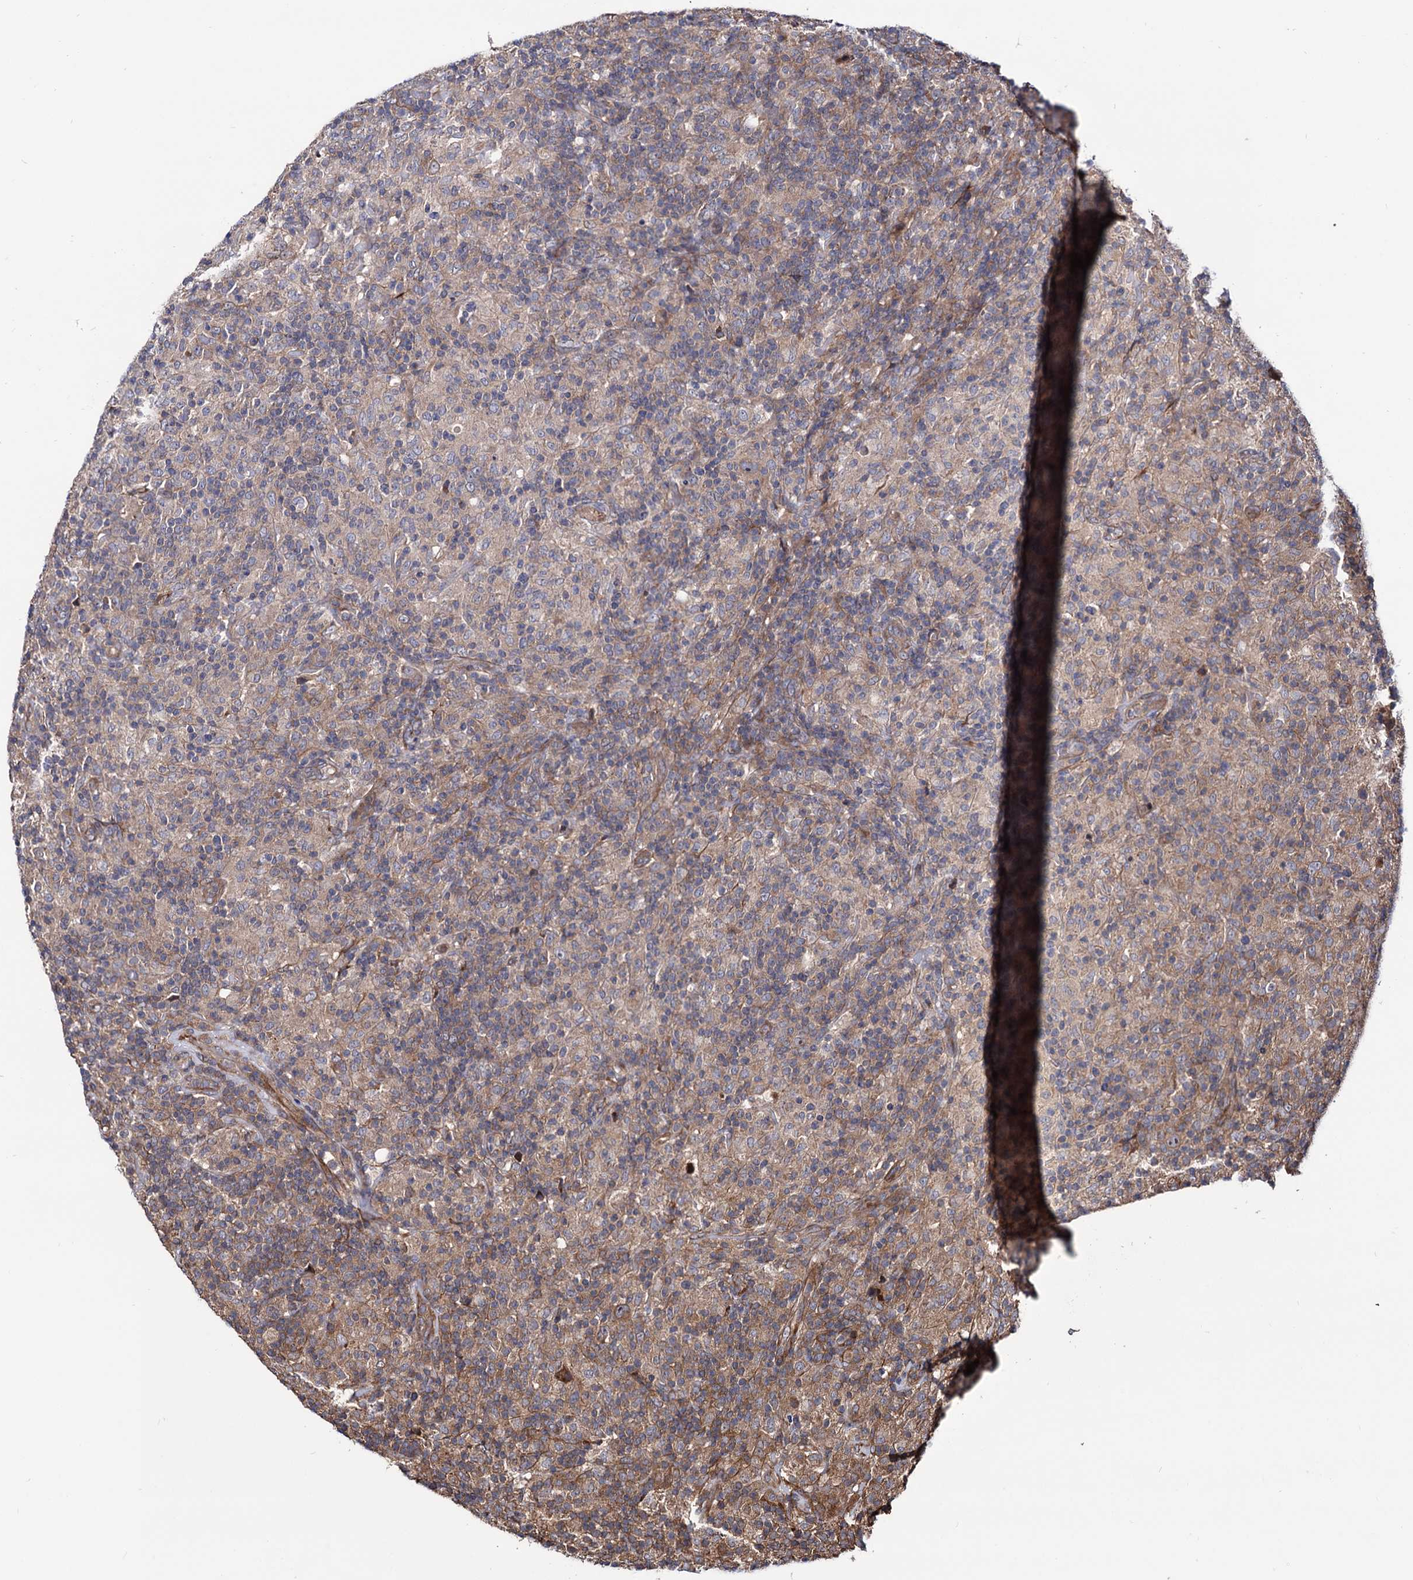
{"staining": {"intensity": "weak", "quantity": ">75%", "location": "cytoplasmic/membranous"}, "tissue": "lymphoma", "cell_type": "Tumor cells", "image_type": "cancer", "snomed": [{"axis": "morphology", "description": "Hodgkin's disease, NOS"}, {"axis": "topography", "description": "Lymph node"}], "caption": "Immunohistochemical staining of human Hodgkin's disease reveals weak cytoplasmic/membranous protein positivity in approximately >75% of tumor cells.", "gene": "FERMT2", "patient": {"sex": "male", "age": 70}}